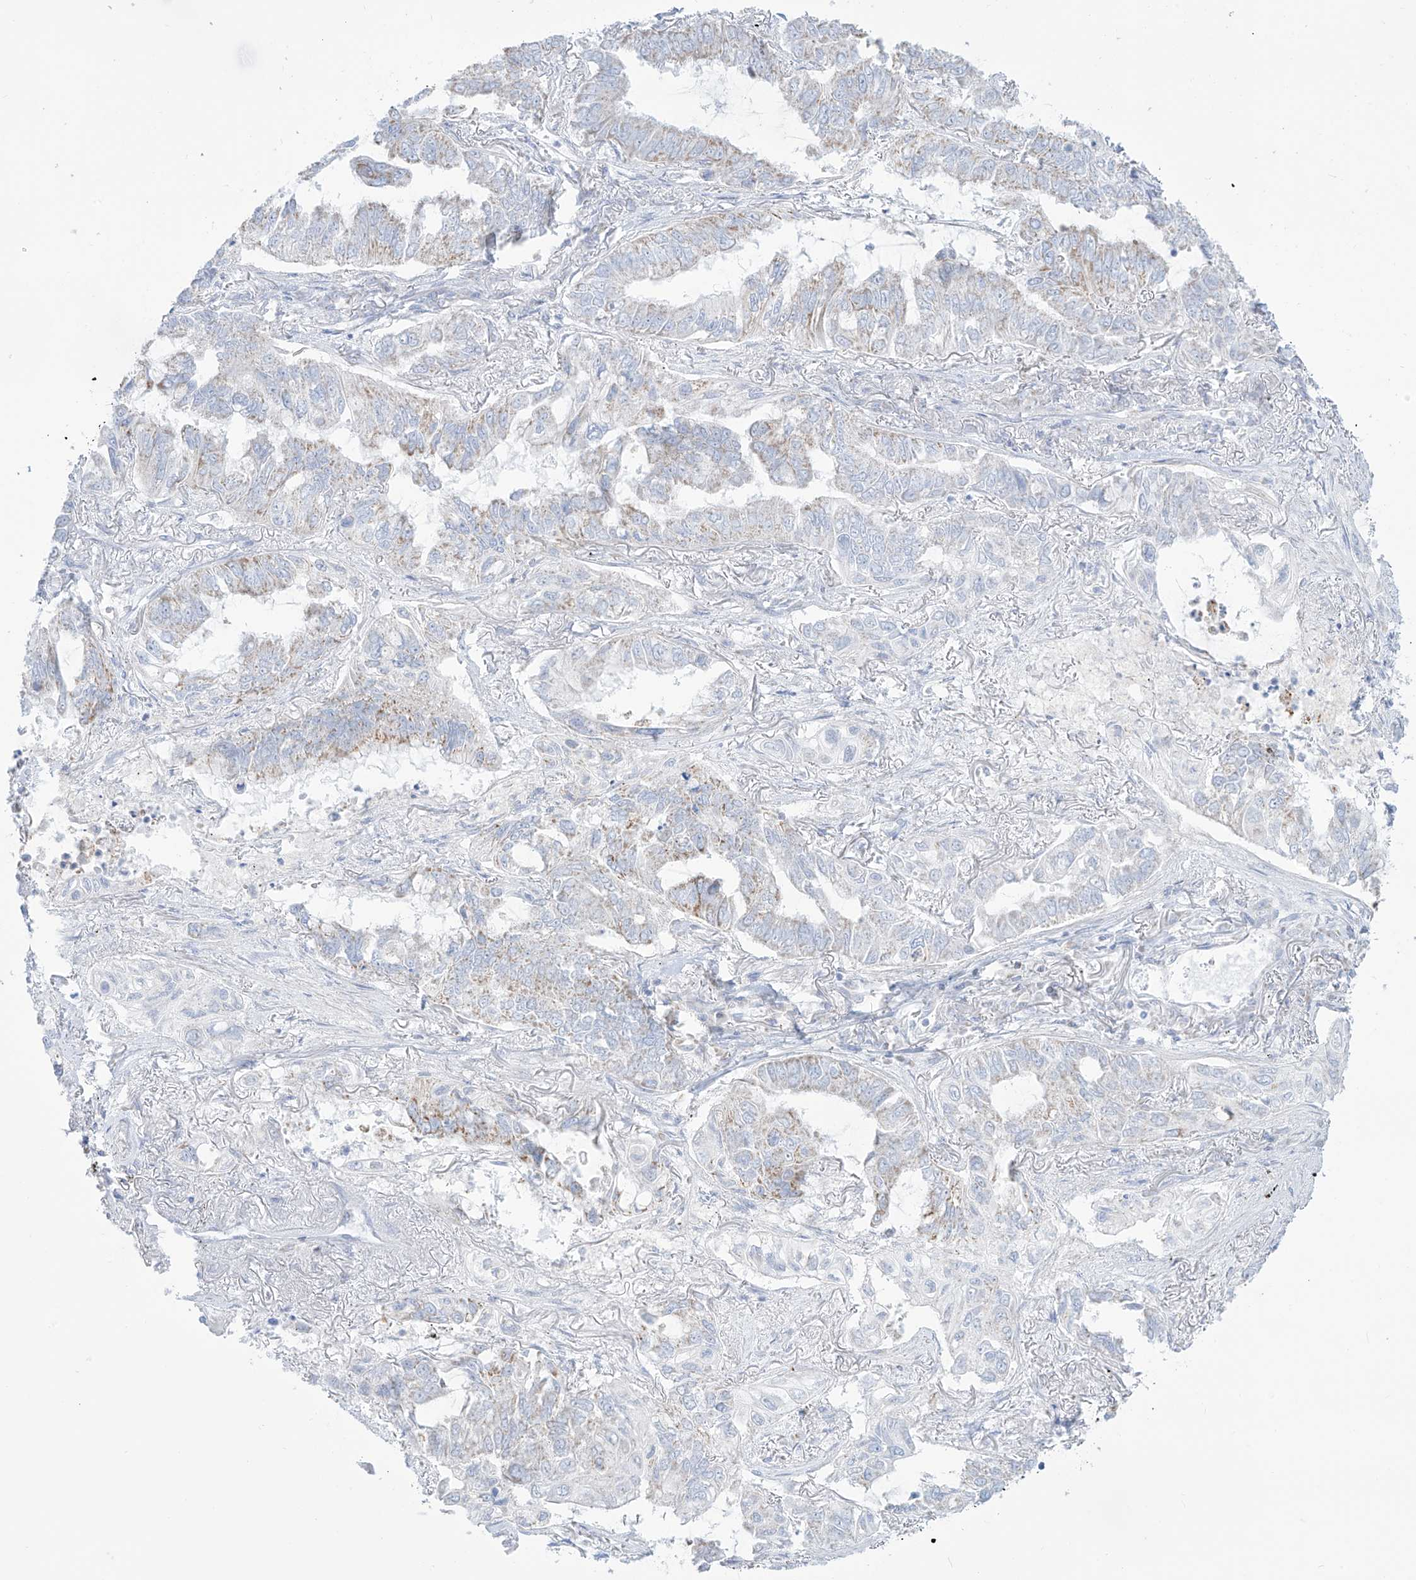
{"staining": {"intensity": "weak", "quantity": "<25%", "location": "cytoplasmic/membranous"}, "tissue": "lung cancer", "cell_type": "Tumor cells", "image_type": "cancer", "snomed": [{"axis": "morphology", "description": "Adenocarcinoma, NOS"}, {"axis": "topography", "description": "Lung"}], "caption": "Tumor cells are negative for brown protein staining in adenocarcinoma (lung).", "gene": "SLC26A3", "patient": {"sex": "male", "age": 64}}